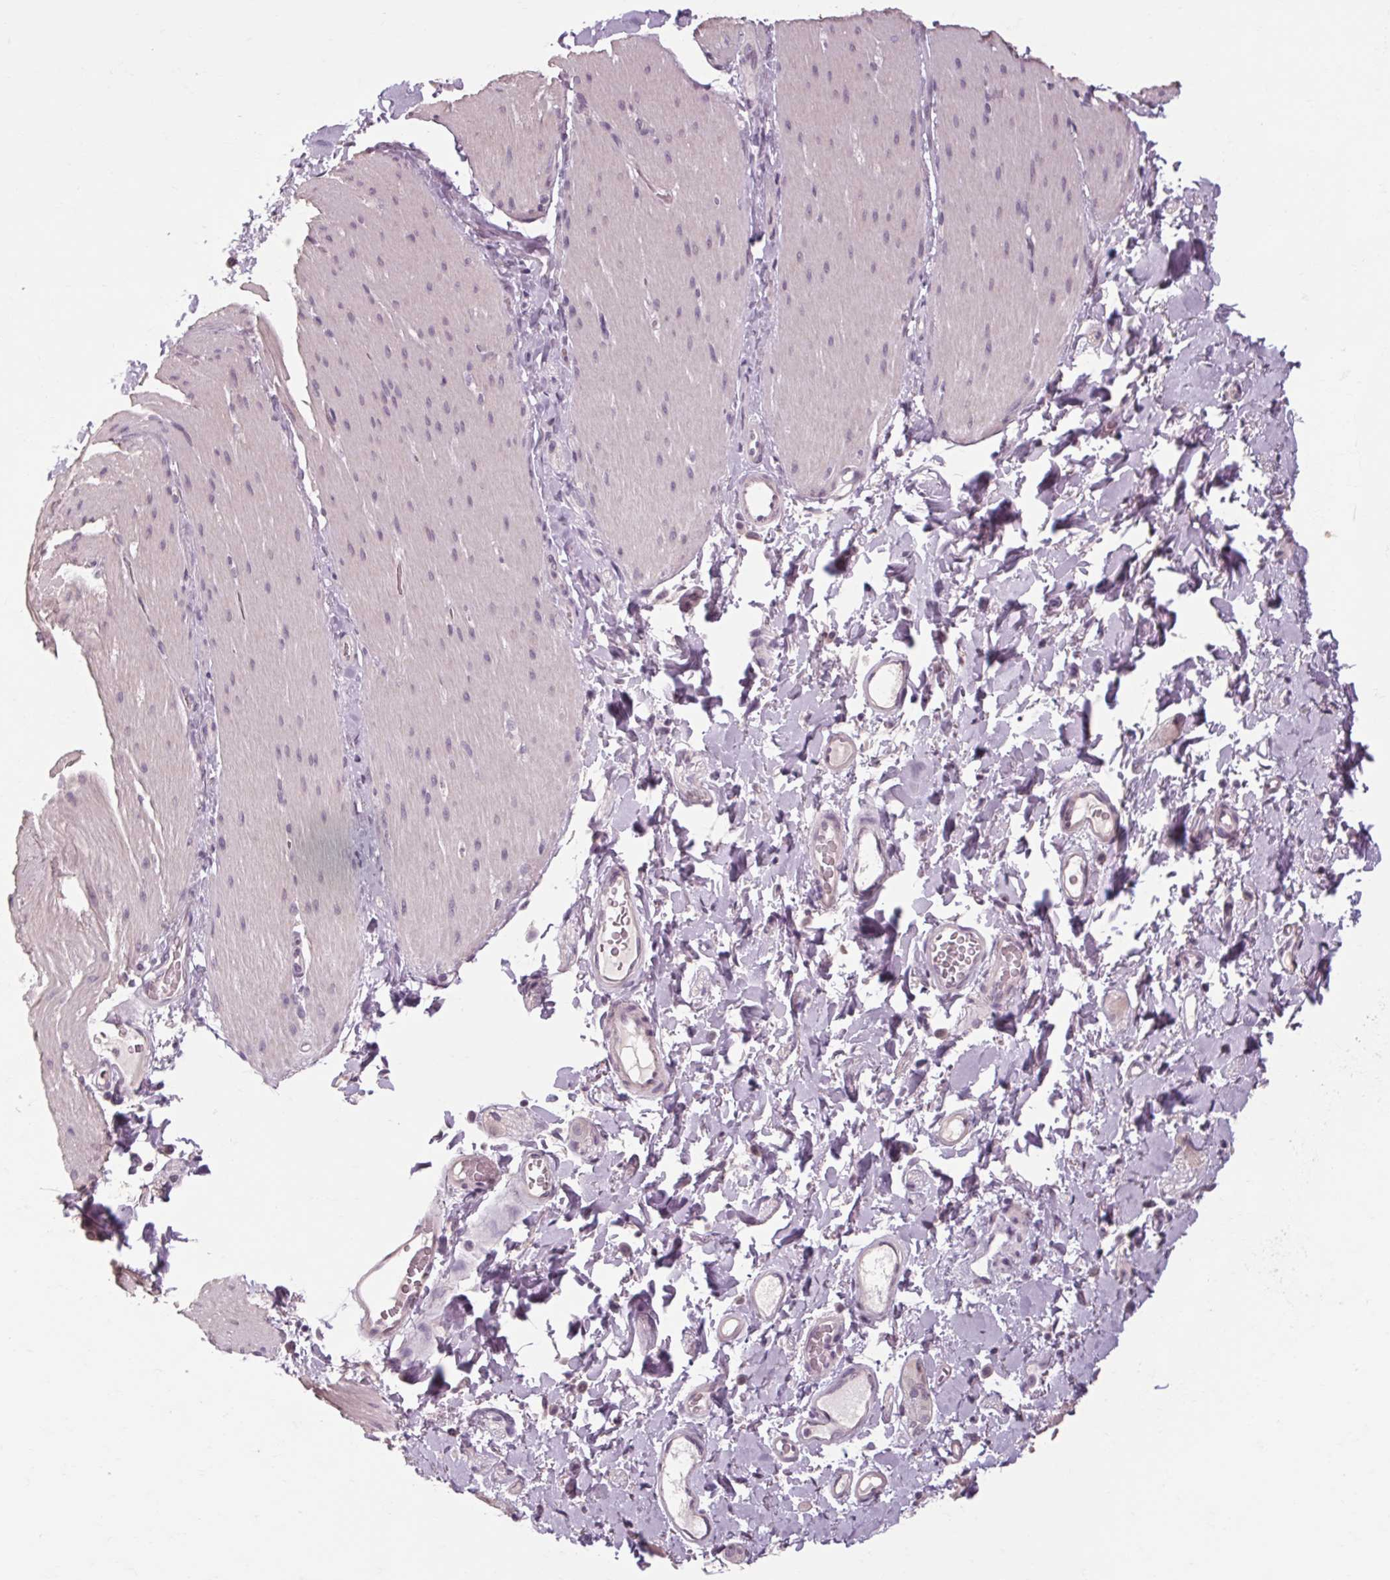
{"staining": {"intensity": "negative", "quantity": "none", "location": "none"}, "tissue": "smooth muscle", "cell_type": "Smooth muscle cells", "image_type": "normal", "snomed": [{"axis": "morphology", "description": "Normal tissue, NOS"}, {"axis": "topography", "description": "Smooth muscle"}, {"axis": "topography", "description": "Colon"}], "caption": "Immunohistochemistry photomicrograph of normal human smooth muscle stained for a protein (brown), which exhibits no expression in smooth muscle cells.", "gene": "POMC", "patient": {"sex": "male", "age": 73}}